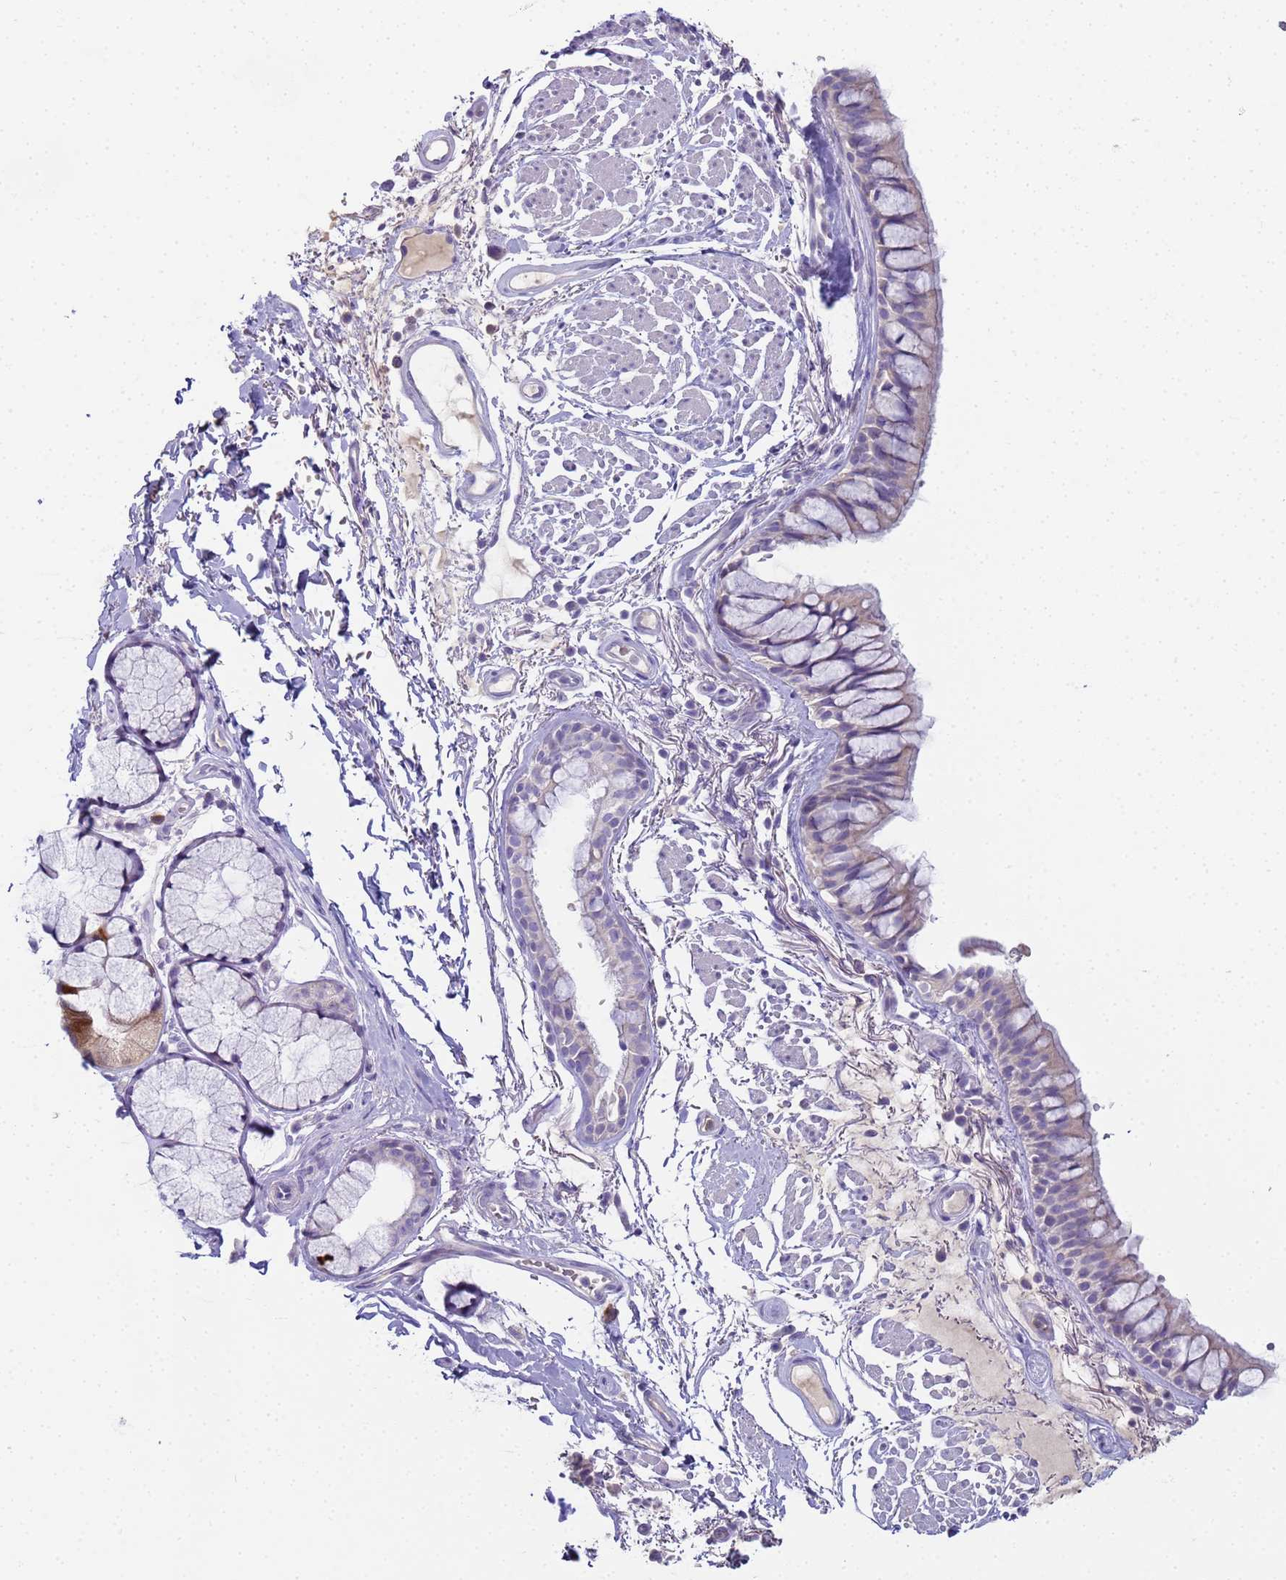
{"staining": {"intensity": "weak", "quantity": "<25%", "location": "cytoplasmic/membranous"}, "tissue": "bronchus", "cell_type": "Respiratory epithelial cells", "image_type": "normal", "snomed": [{"axis": "morphology", "description": "Normal tissue, NOS"}, {"axis": "topography", "description": "Bronchus"}], "caption": "A micrograph of bronchus stained for a protein reveals no brown staining in respiratory epithelial cells.", "gene": "CR1", "patient": {"sex": "male", "age": 70}}